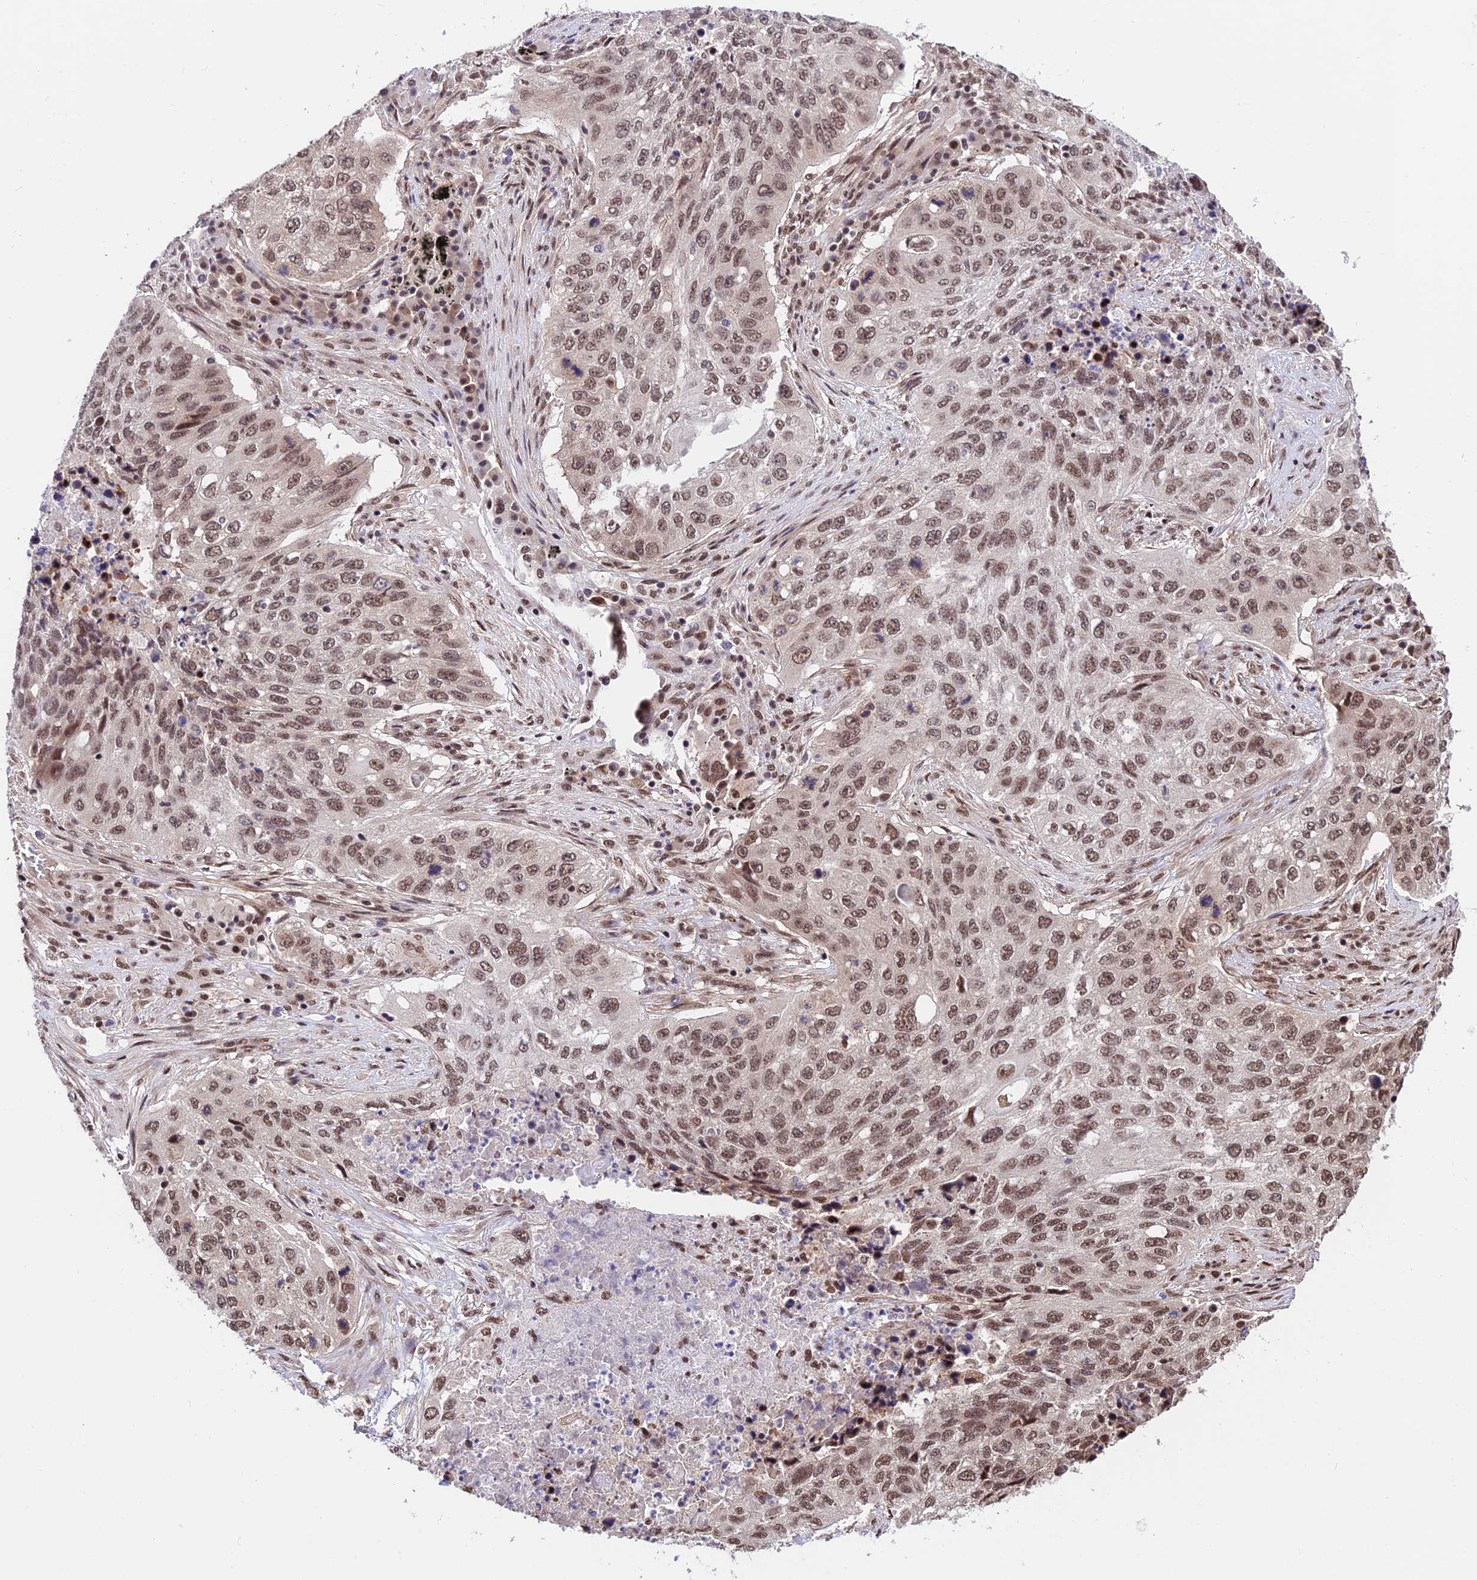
{"staining": {"intensity": "moderate", "quantity": ">75%", "location": "nuclear"}, "tissue": "lung cancer", "cell_type": "Tumor cells", "image_type": "cancer", "snomed": [{"axis": "morphology", "description": "Squamous cell carcinoma, NOS"}, {"axis": "topography", "description": "Lung"}], "caption": "Moderate nuclear staining for a protein is appreciated in approximately >75% of tumor cells of lung cancer using immunohistochemistry.", "gene": "RBM42", "patient": {"sex": "female", "age": 63}}